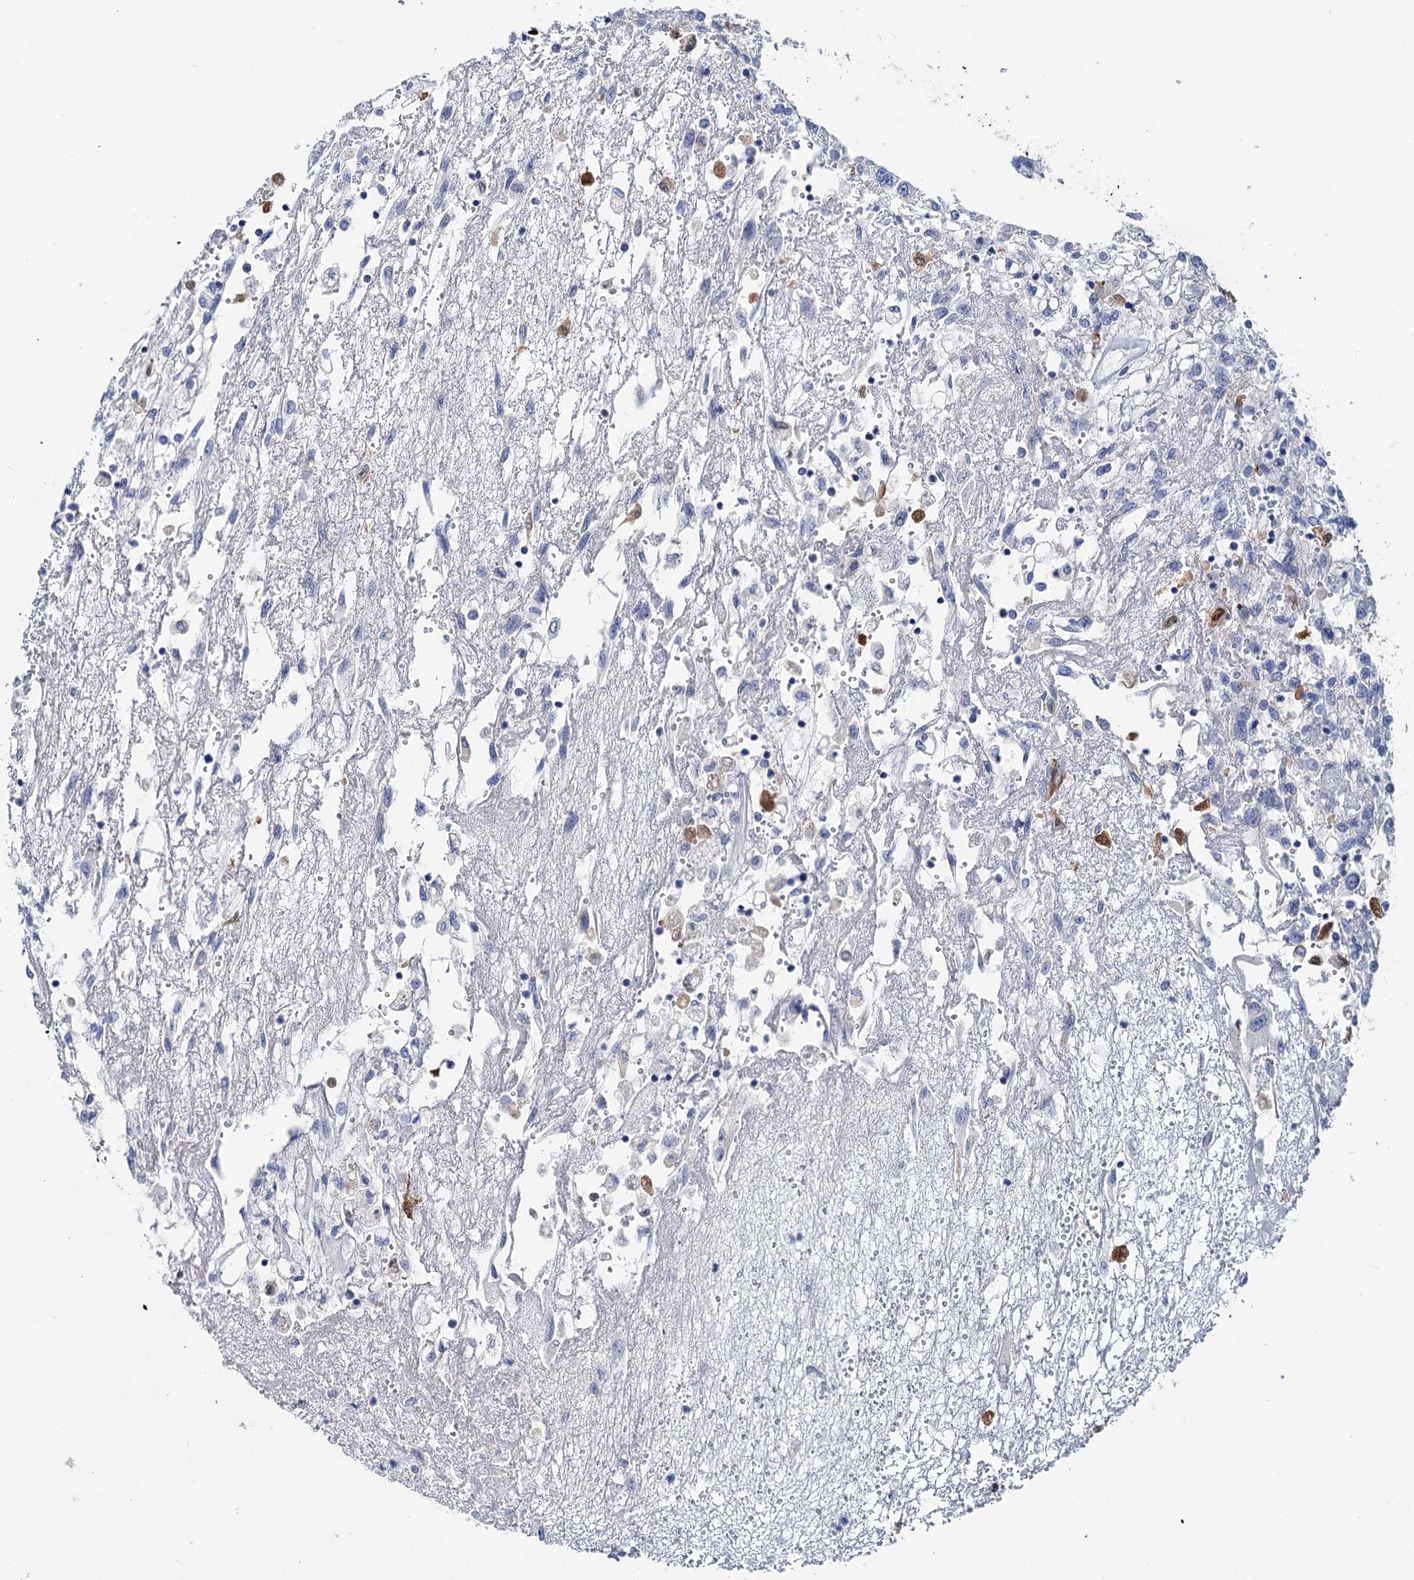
{"staining": {"intensity": "negative", "quantity": "none", "location": "none"}, "tissue": "renal cancer", "cell_type": "Tumor cells", "image_type": "cancer", "snomed": [{"axis": "morphology", "description": "Adenocarcinoma, NOS"}, {"axis": "topography", "description": "Kidney"}], "caption": "This histopathology image is of renal adenocarcinoma stained with IHC to label a protein in brown with the nuclei are counter-stained blue. There is no positivity in tumor cells.", "gene": "ZNRD2", "patient": {"sex": "female", "age": 52}}